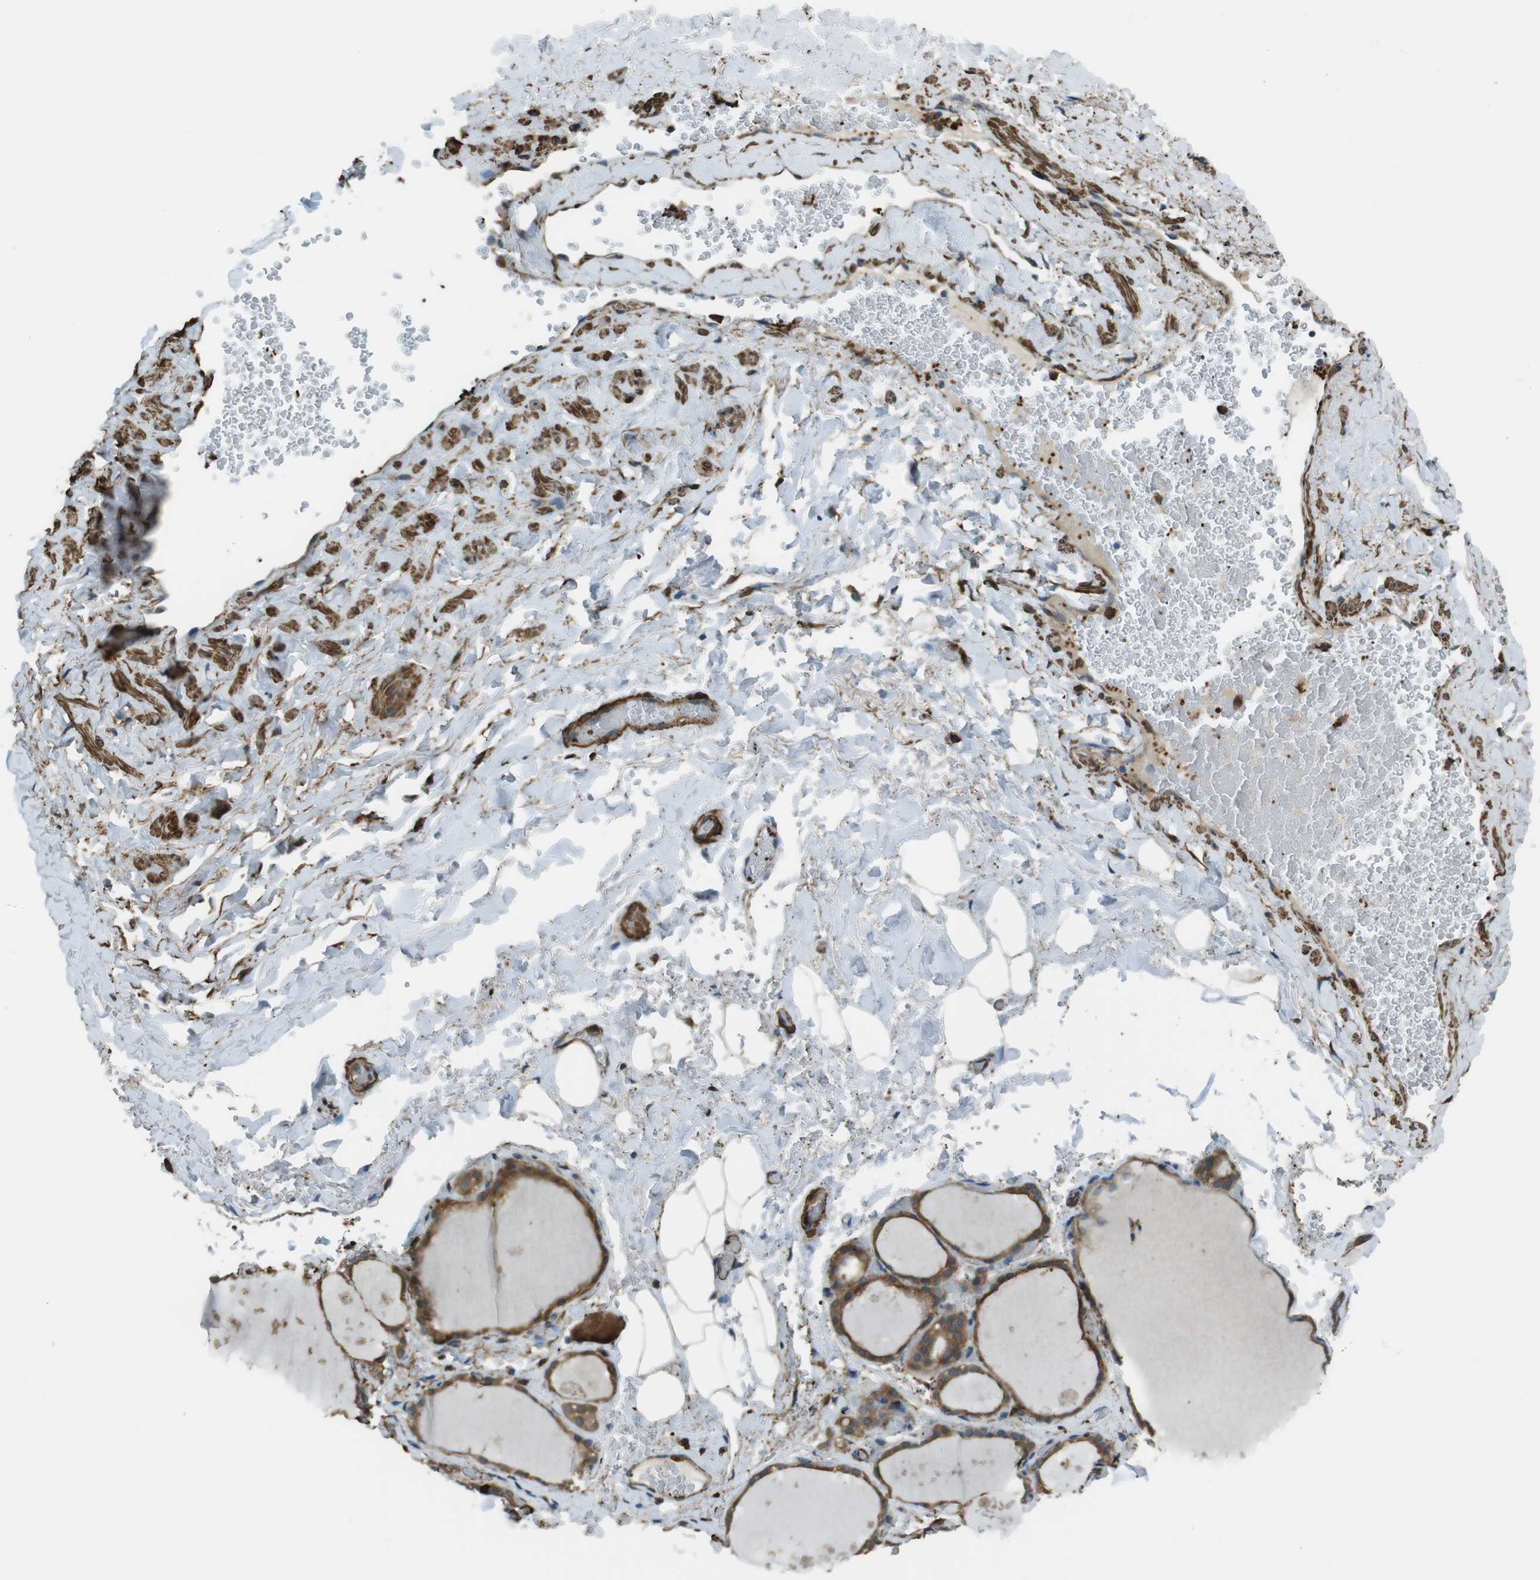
{"staining": {"intensity": "moderate", "quantity": ">75%", "location": "cytoplasmic/membranous"}, "tissue": "thyroid gland", "cell_type": "Glandular cells", "image_type": "normal", "snomed": [{"axis": "morphology", "description": "Normal tissue, NOS"}, {"axis": "topography", "description": "Thyroid gland"}], "caption": "Thyroid gland stained for a protein exhibits moderate cytoplasmic/membranous positivity in glandular cells. (IHC, brightfield microscopy, high magnification).", "gene": "SFT2D1", "patient": {"sex": "male", "age": 61}}